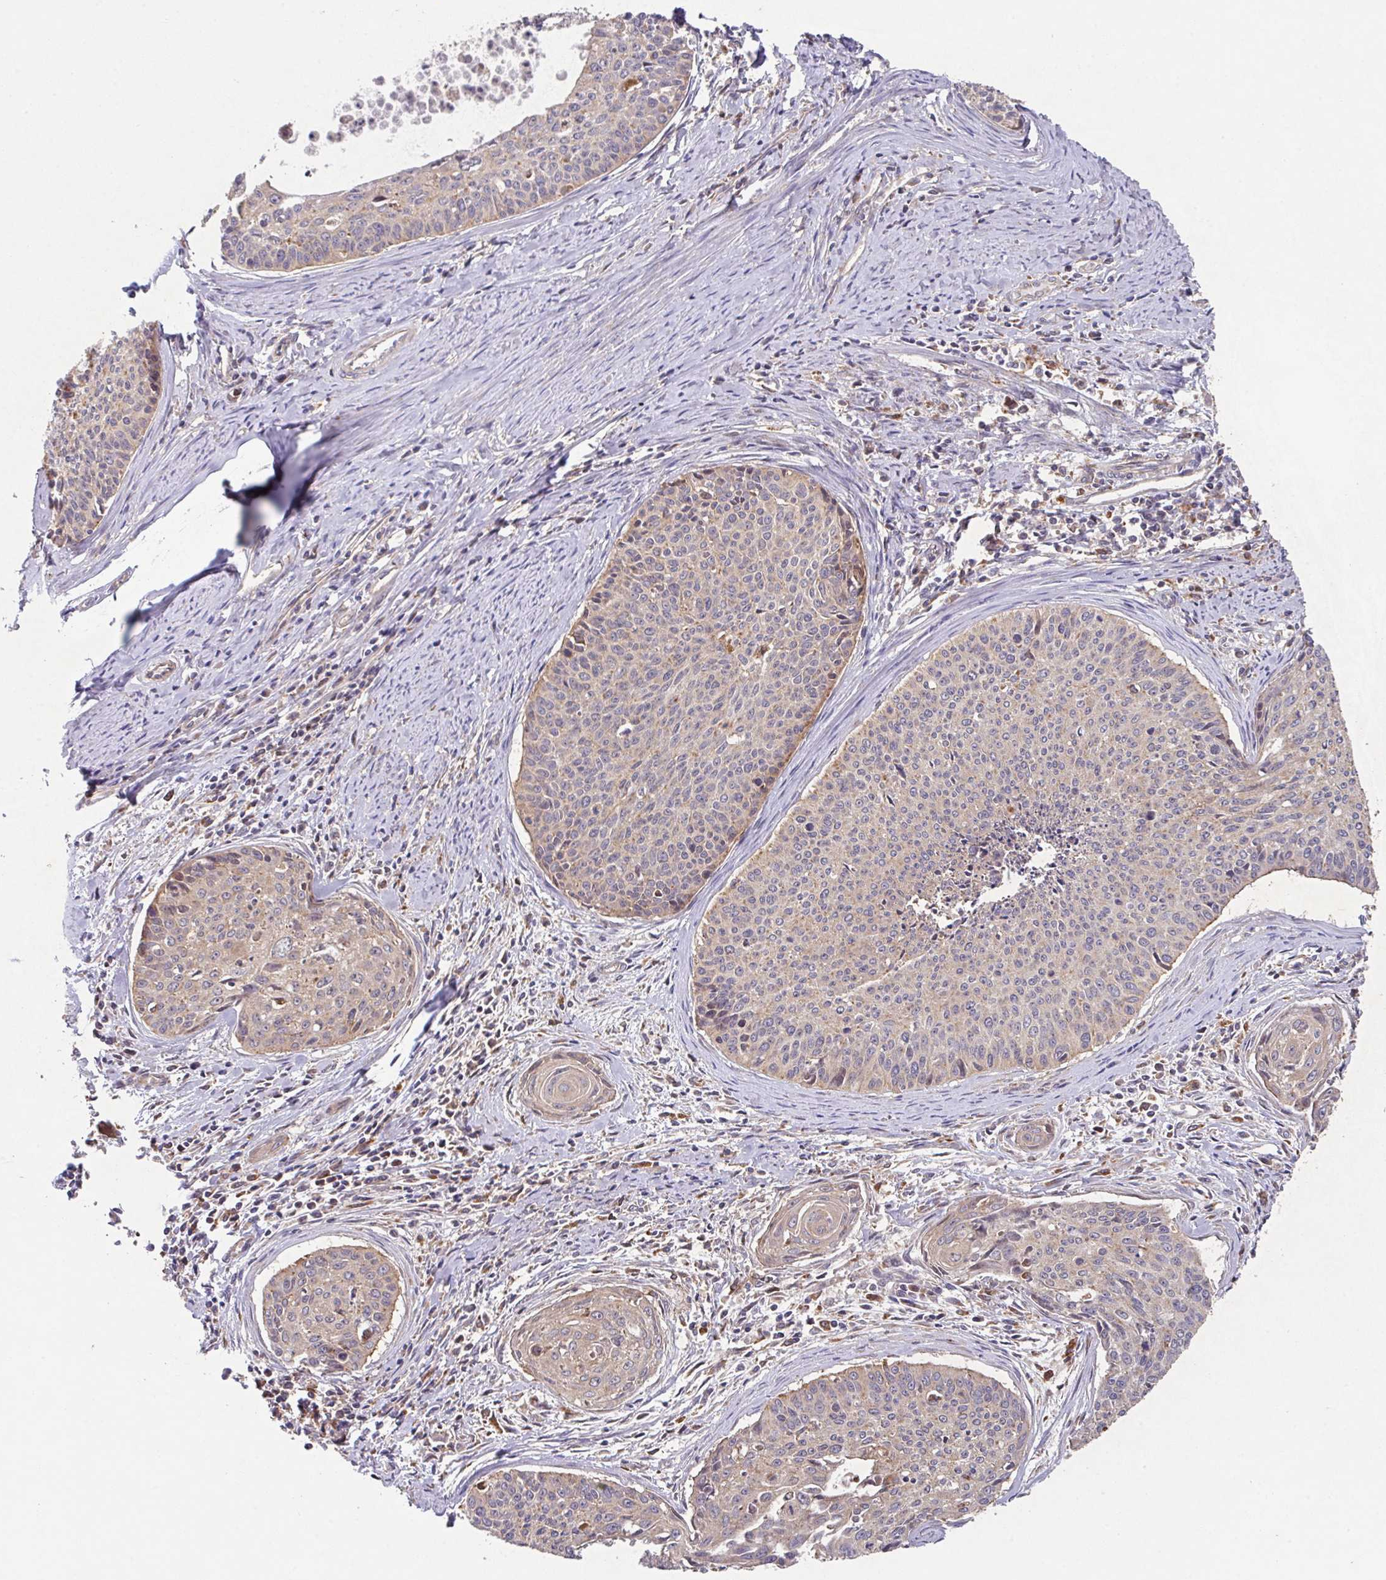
{"staining": {"intensity": "weak", "quantity": "<25%", "location": "cytoplasmic/membranous"}, "tissue": "cervical cancer", "cell_type": "Tumor cells", "image_type": "cancer", "snomed": [{"axis": "morphology", "description": "Squamous cell carcinoma, NOS"}, {"axis": "topography", "description": "Cervix"}], "caption": "This micrograph is of squamous cell carcinoma (cervical) stained with IHC to label a protein in brown with the nuclei are counter-stained blue. There is no positivity in tumor cells.", "gene": "TRIM14", "patient": {"sex": "female", "age": 55}}